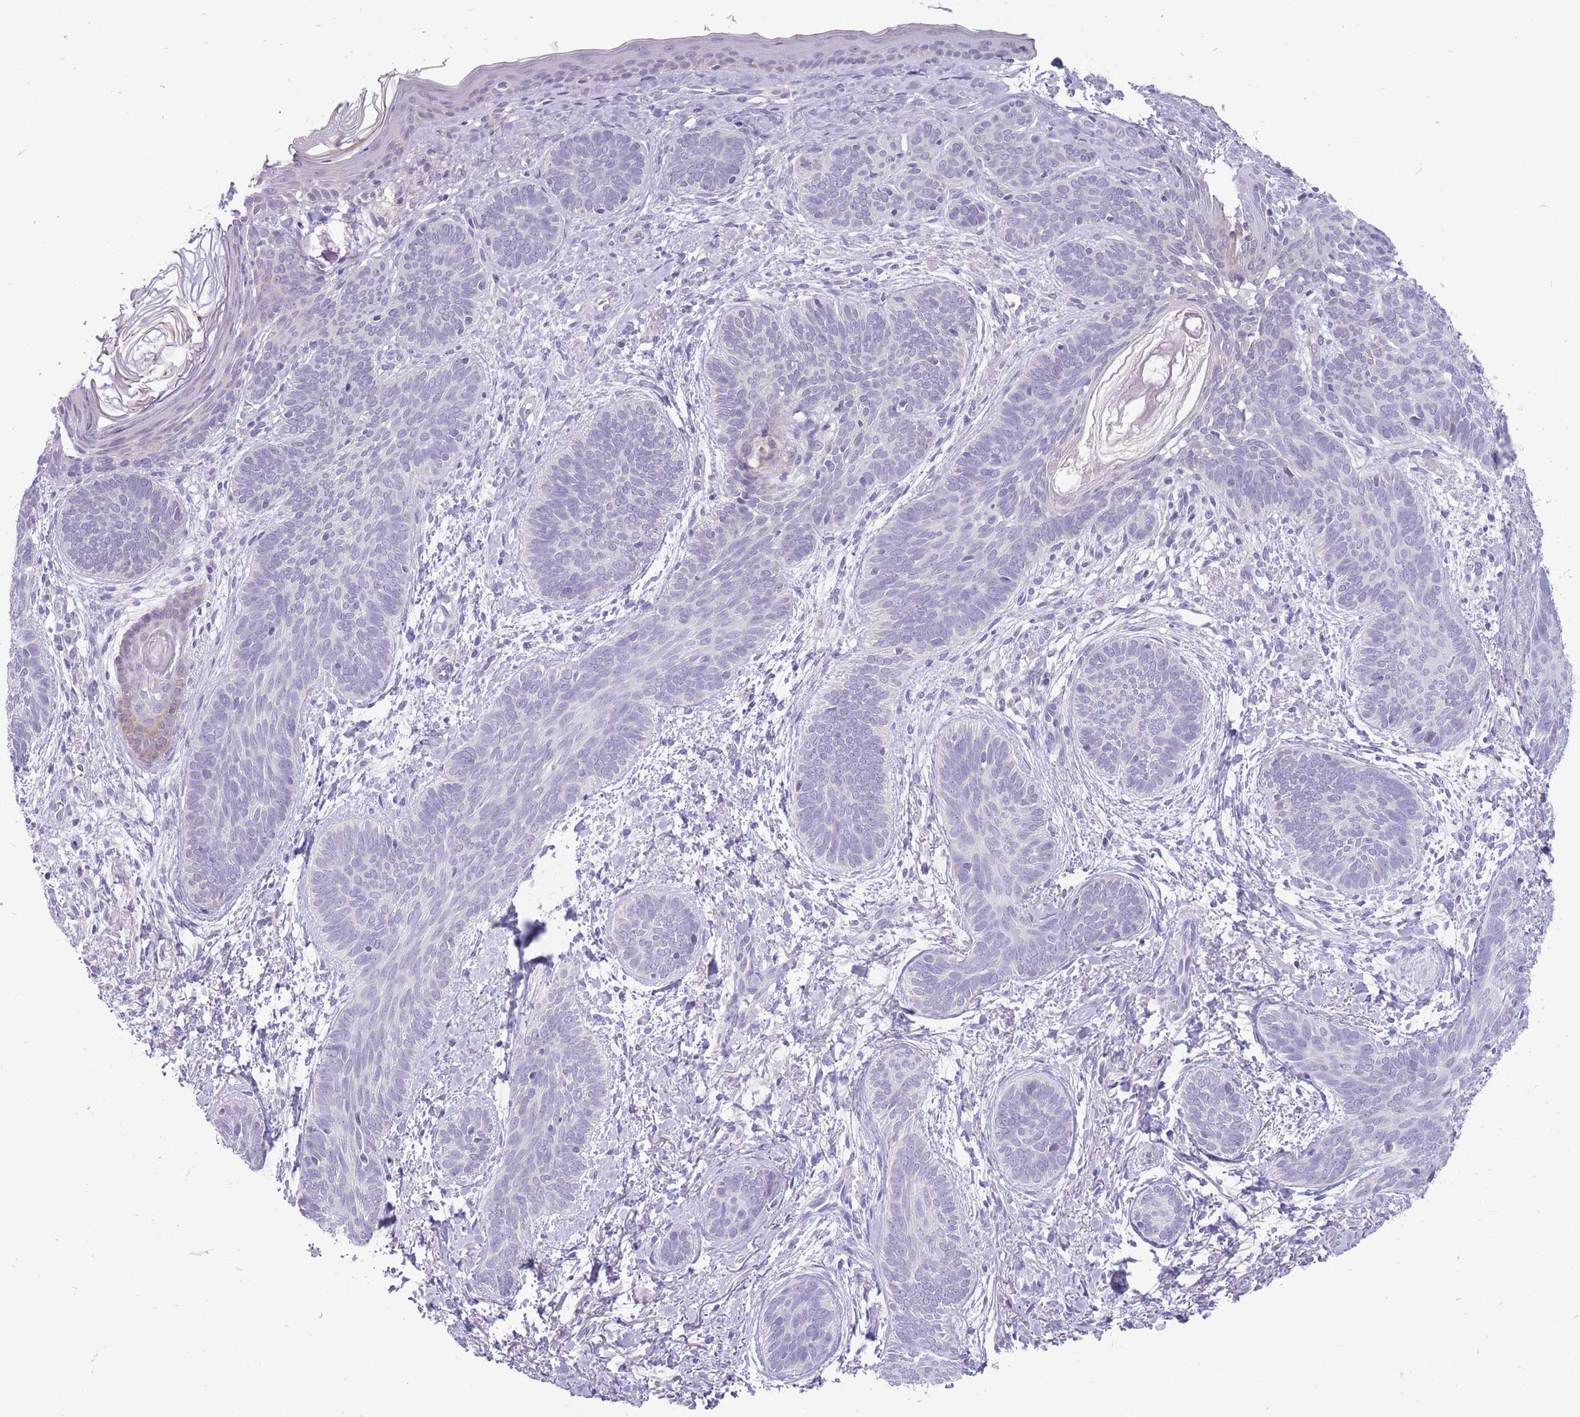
{"staining": {"intensity": "negative", "quantity": "none", "location": "none"}, "tissue": "skin cancer", "cell_type": "Tumor cells", "image_type": "cancer", "snomed": [{"axis": "morphology", "description": "Basal cell carcinoma"}, {"axis": "topography", "description": "Skin"}], "caption": "Tumor cells are negative for protein expression in human basal cell carcinoma (skin).", "gene": "ERICH4", "patient": {"sex": "female", "age": 81}}